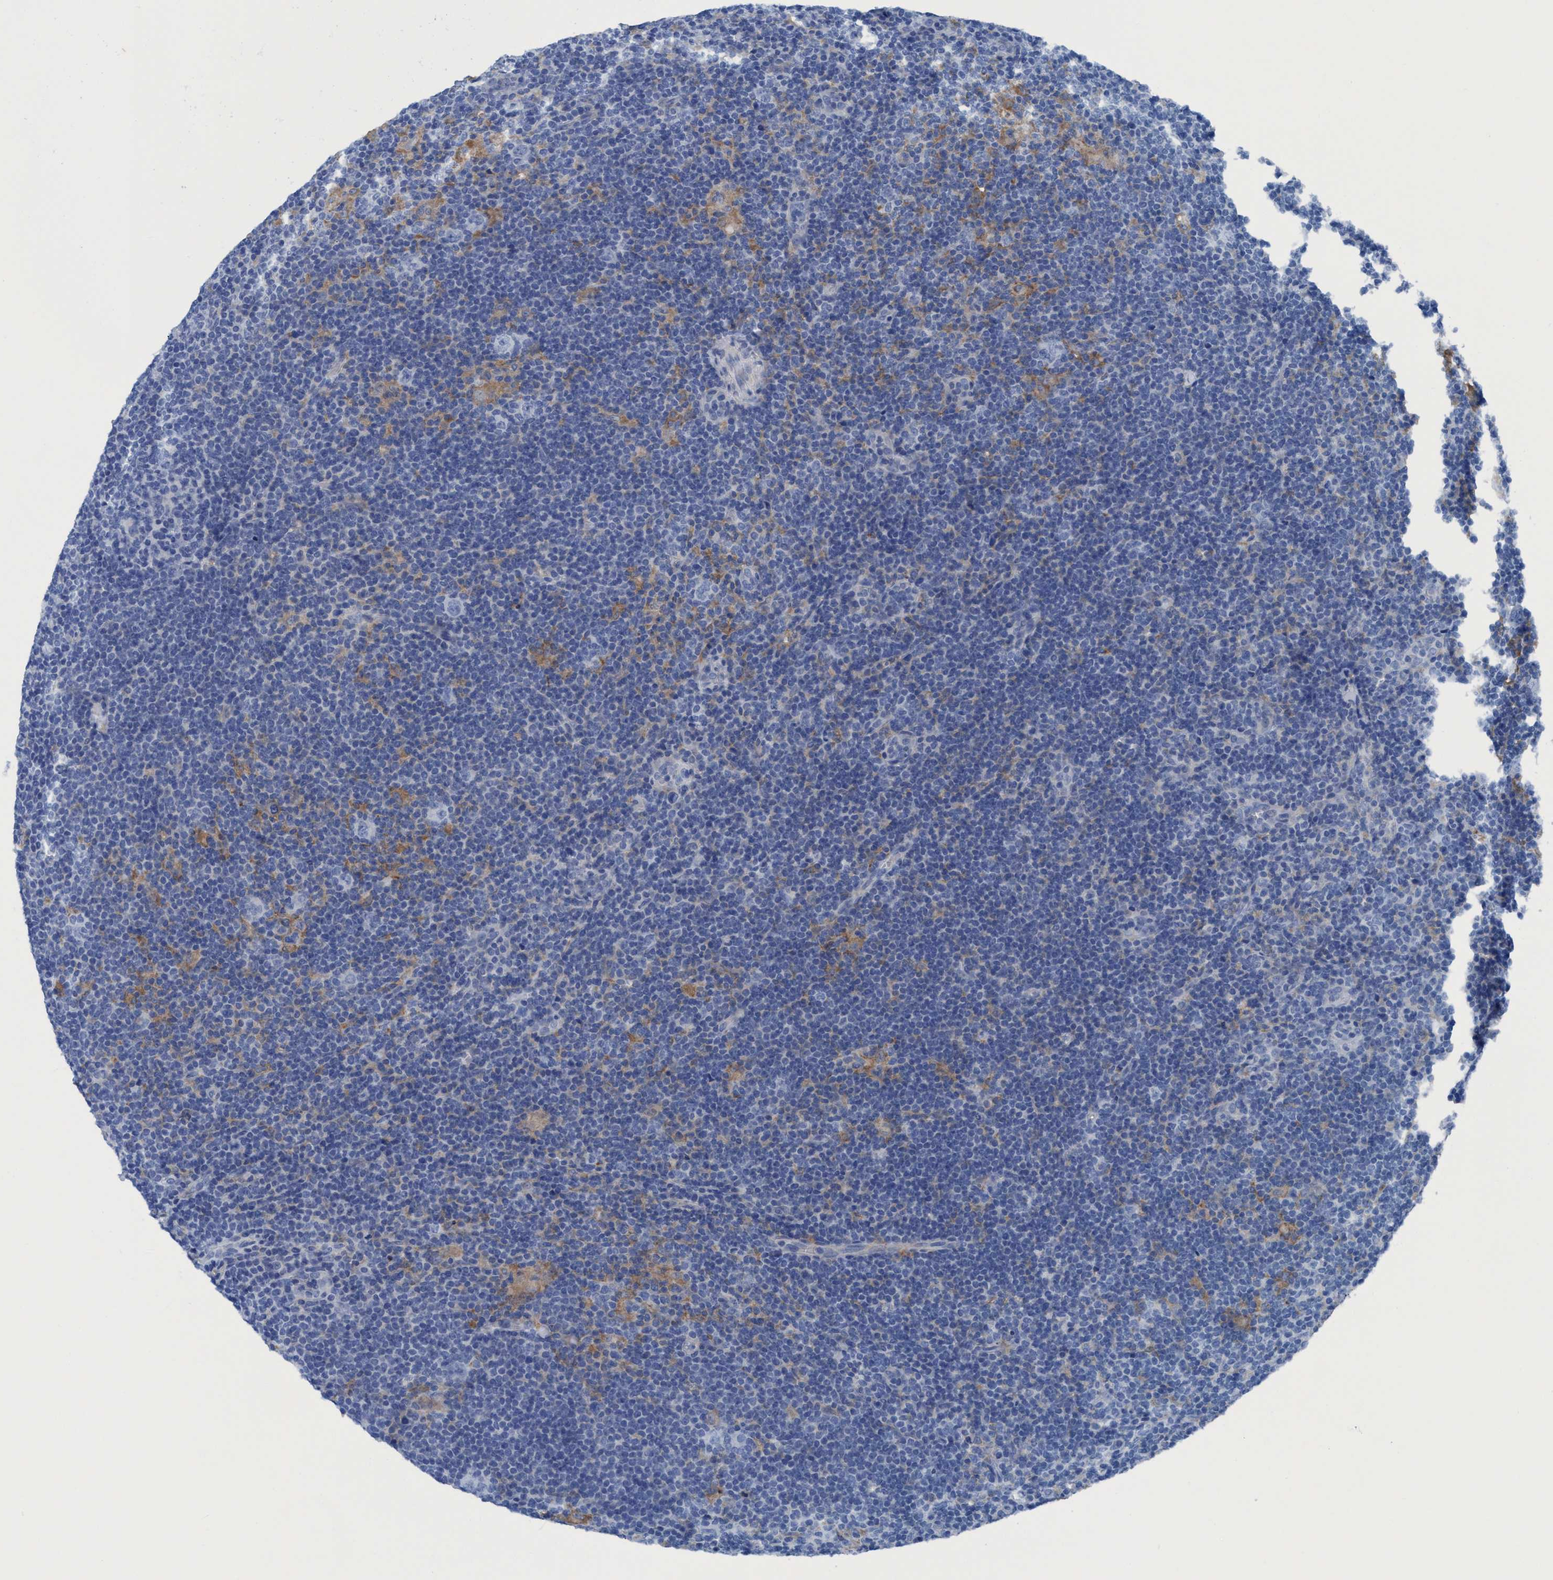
{"staining": {"intensity": "negative", "quantity": "none", "location": "none"}, "tissue": "lymphoma", "cell_type": "Tumor cells", "image_type": "cancer", "snomed": [{"axis": "morphology", "description": "Hodgkin's disease, NOS"}, {"axis": "topography", "description": "Lymph node"}], "caption": "Tumor cells show no significant protein staining in lymphoma. (Brightfield microscopy of DAB (3,3'-diaminobenzidine) IHC at high magnification).", "gene": "DNAI1", "patient": {"sex": "female", "age": 57}}